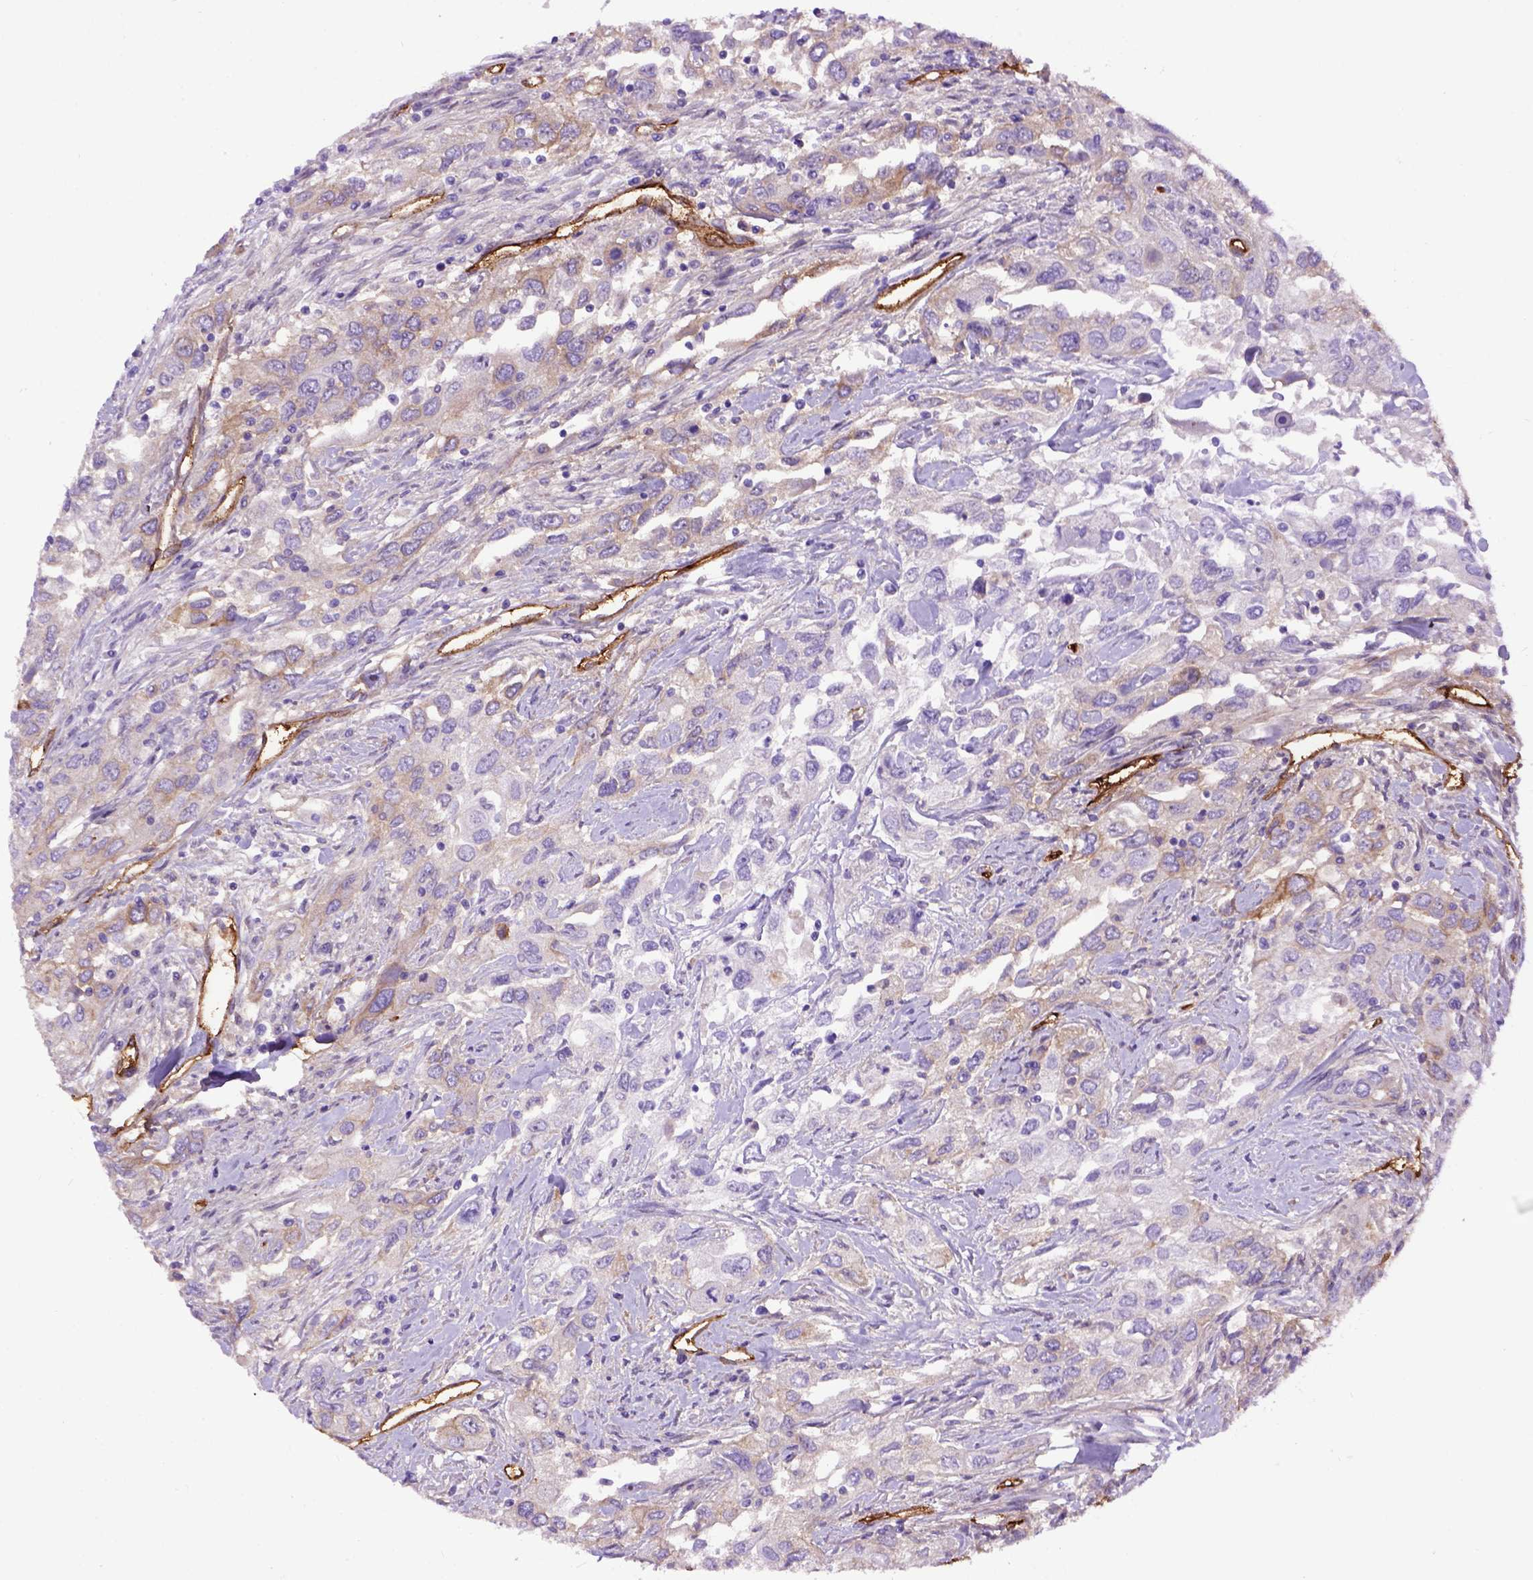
{"staining": {"intensity": "weak", "quantity": "25%-75%", "location": "cytoplasmic/membranous"}, "tissue": "urothelial cancer", "cell_type": "Tumor cells", "image_type": "cancer", "snomed": [{"axis": "morphology", "description": "Urothelial carcinoma, High grade"}, {"axis": "topography", "description": "Urinary bladder"}], "caption": "Weak cytoplasmic/membranous positivity for a protein is appreciated in approximately 25%-75% of tumor cells of high-grade urothelial carcinoma using immunohistochemistry (IHC).", "gene": "ENG", "patient": {"sex": "male", "age": 76}}